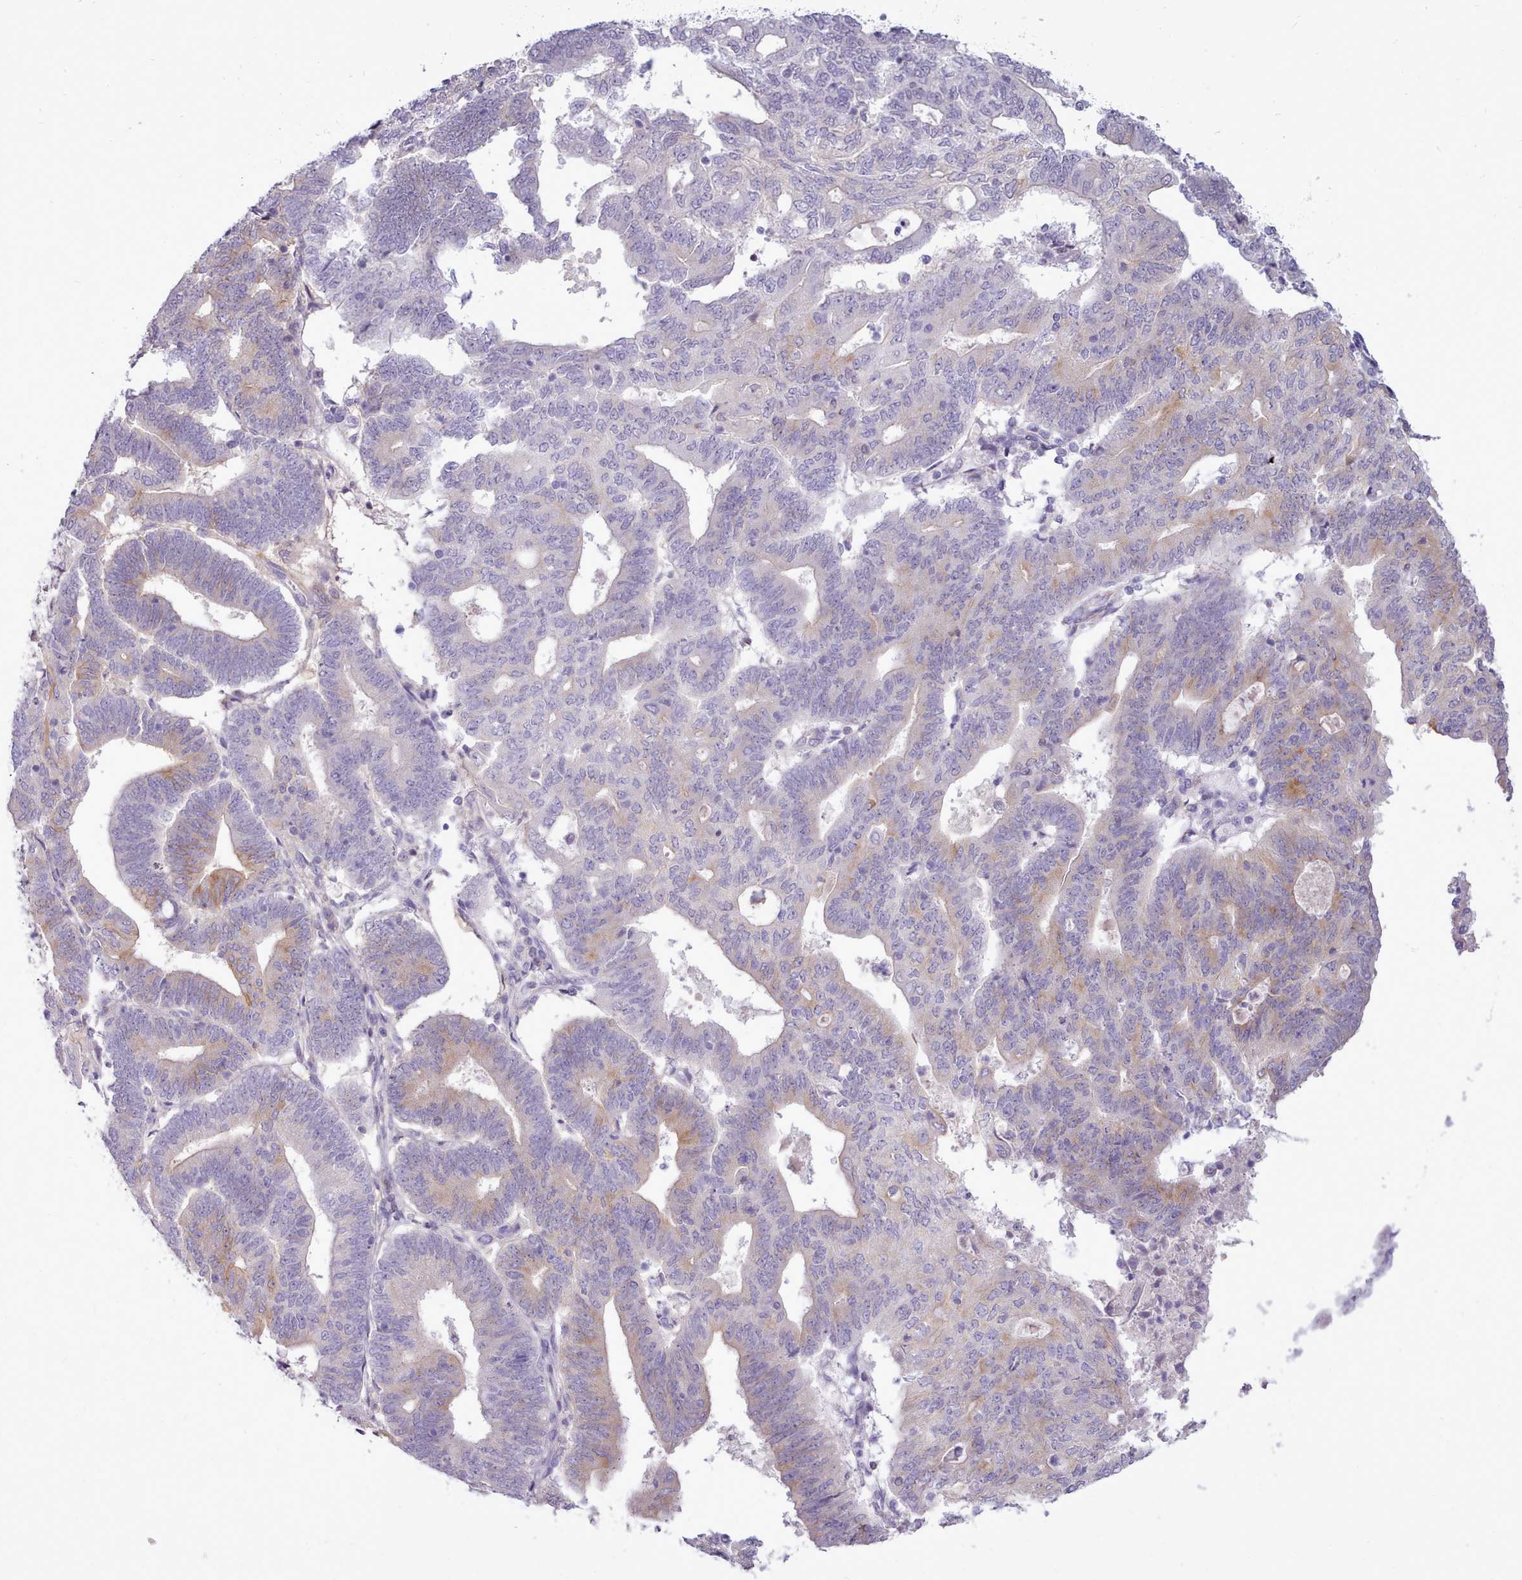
{"staining": {"intensity": "moderate", "quantity": "<25%", "location": "cytoplasmic/membranous"}, "tissue": "endometrial cancer", "cell_type": "Tumor cells", "image_type": "cancer", "snomed": [{"axis": "morphology", "description": "Adenocarcinoma, NOS"}, {"axis": "topography", "description": "Endometrium"}], "caption": "Protein analysis of adenocarcinoma (endometrial) tissue shows moderate cytoplasmic/membranous positivity in about <25% of tumor cells.", "gene": "CYP2A13", "patient": {"sex": "female", "age": 70}}